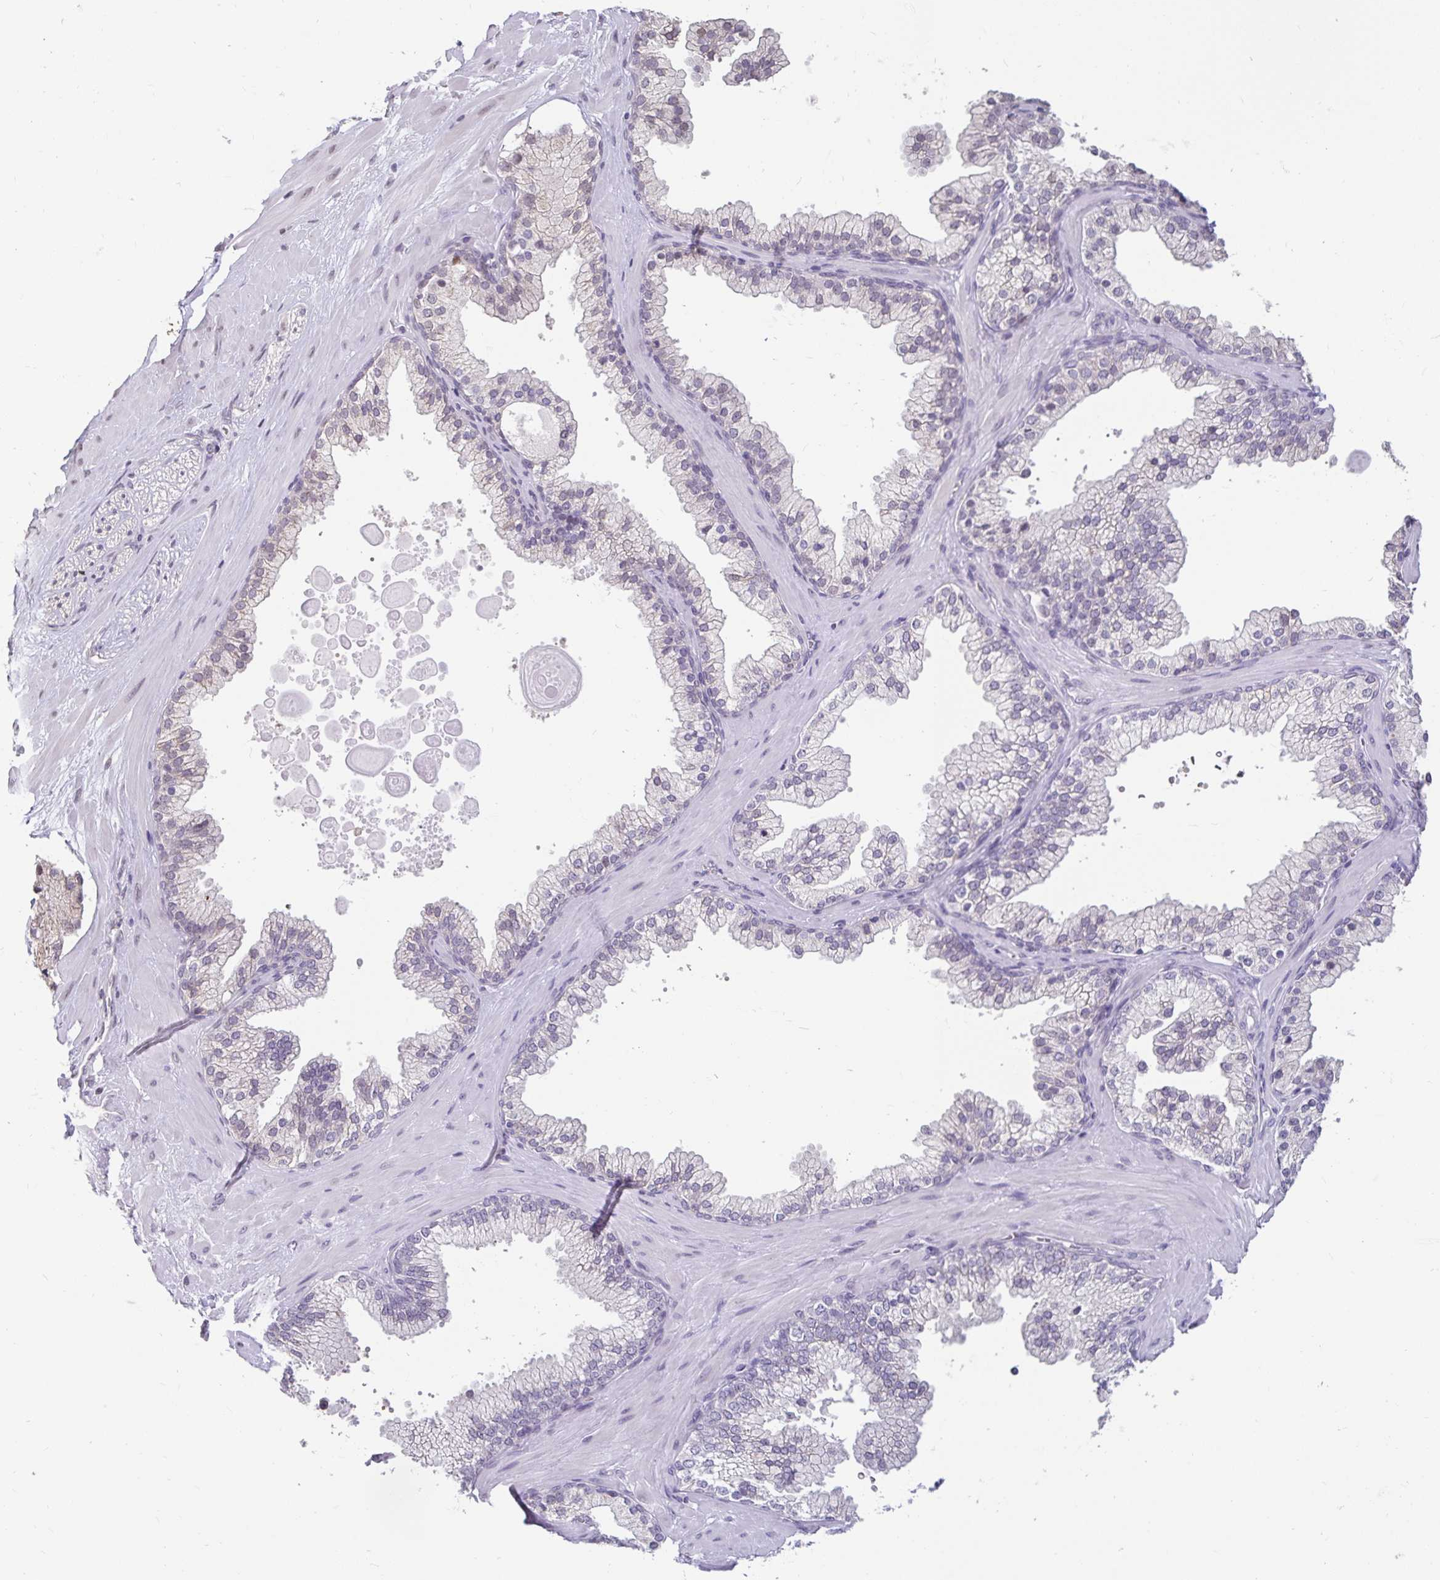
{"staining": {"intensity": "negative", "quantity": "none", "location": "none"}, "tissue": "adipose tissue", "cell_type": "Adipocytes", "image_type": "normal", "snomed": [{"axis": "morphology", "description": "Normal tissue, NOS"}, {"axis": "topography", "description": "Prostate"}, {"axis": "topography", "description": "Peripheral nerve tissue"}], "caption": "High power microscopy micrograph of an IHC micrograph of normal adipose tissue, revealing no significant staining in adipocytes. The staining is performed using DAB (3,3'-diaminobenzidine) brown chromogen with nuclei counter-stained in using hematoxylin.", "gene": "ANLN", "patient": {"sex": "male", "age": 61}}